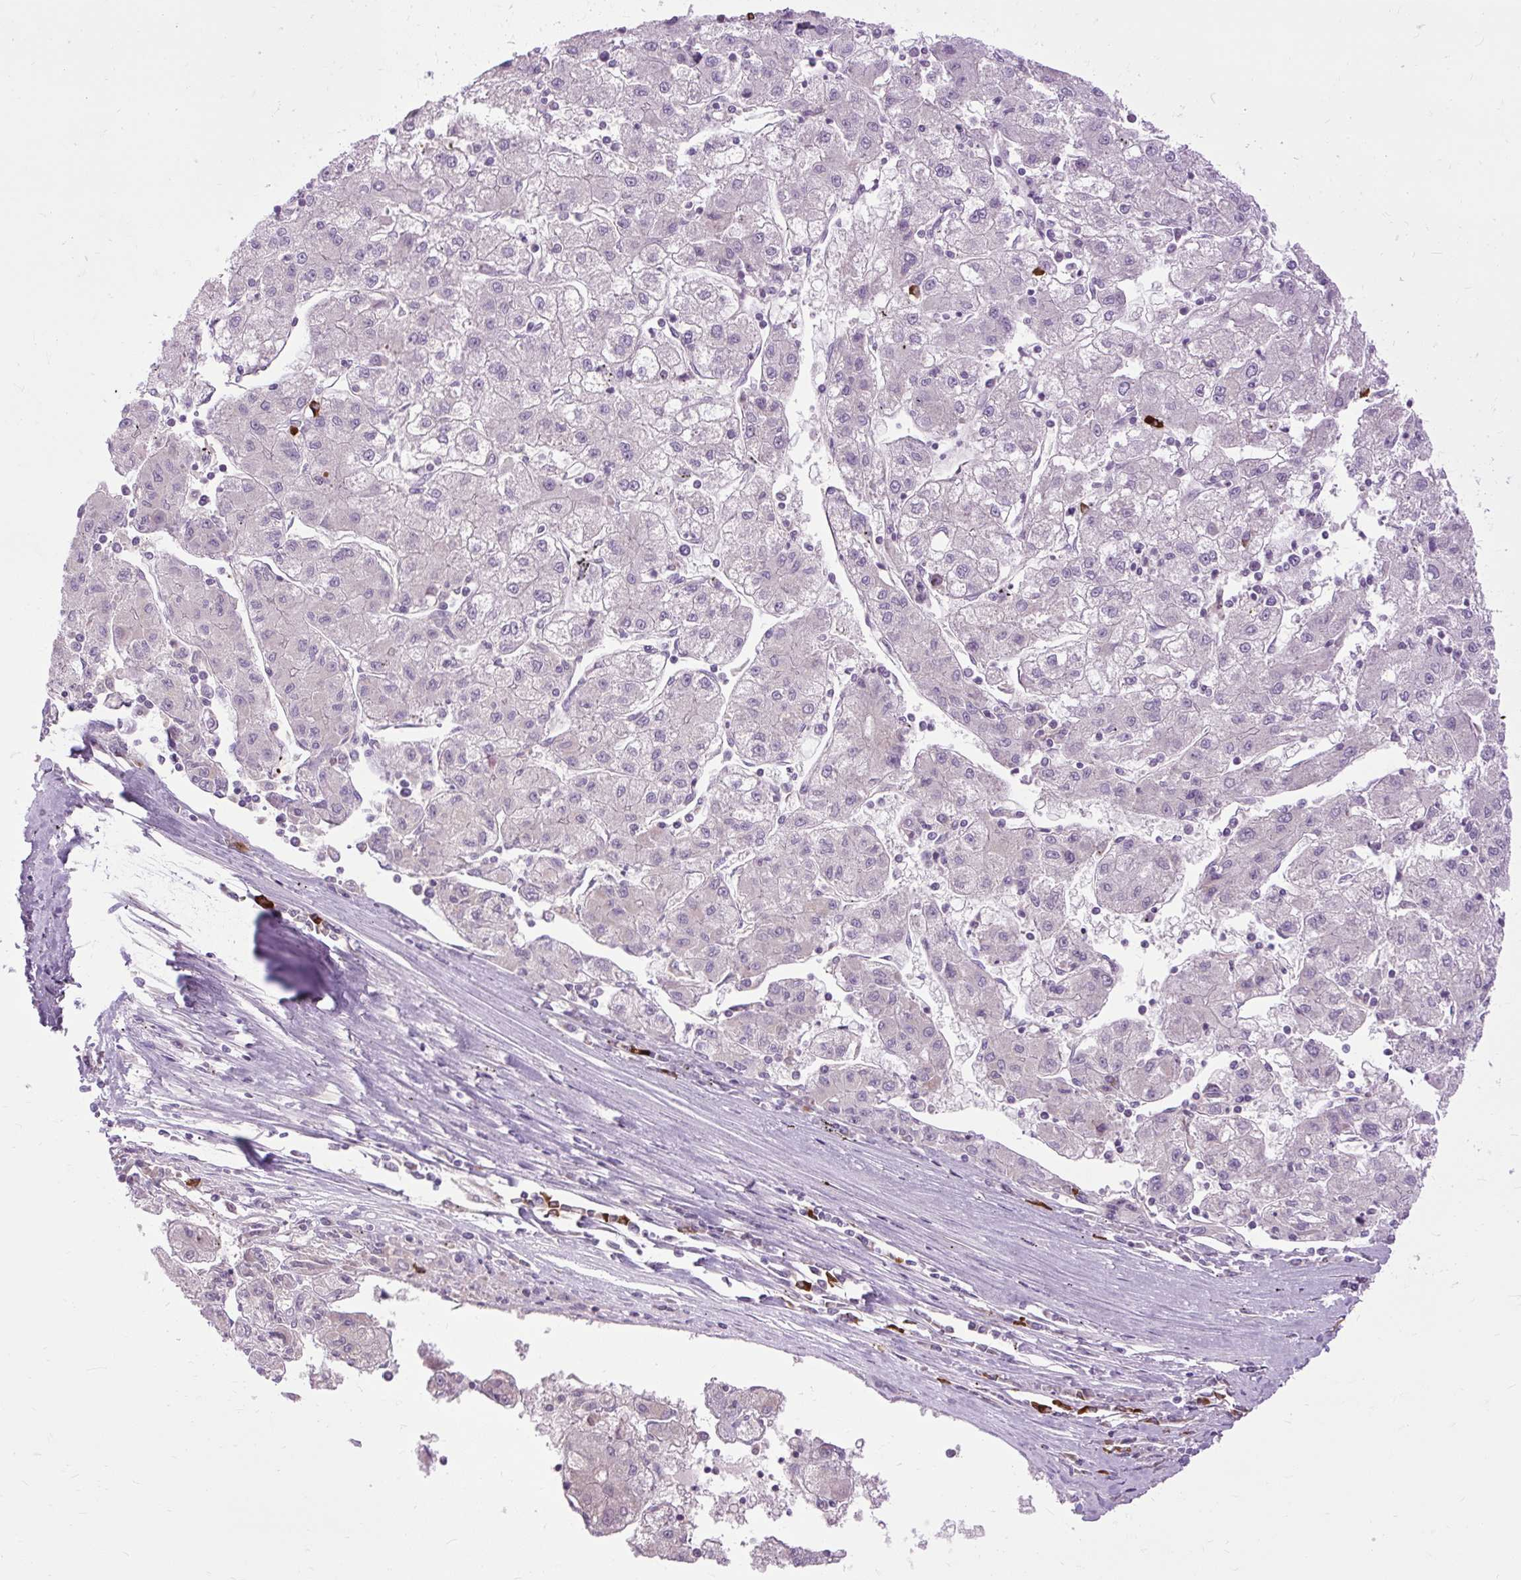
{"staining": {"intensity": "negative", "quantity": "none", "location": "none"}, "tissue": "liver cancer", "cell_type": "Tumor cells", "image_type": "cancer", "snomed": [{"axis": "morphology", "description": "Carcinoma, Hepatocellular, NOS"}, {"axis": "topography", "description": "Liver"}], "caption": "An image of human liver cancer is negative for staining in tumor cells.", "gene": "ARRDC2", "patient": {"sex": "male", "age": 72}}